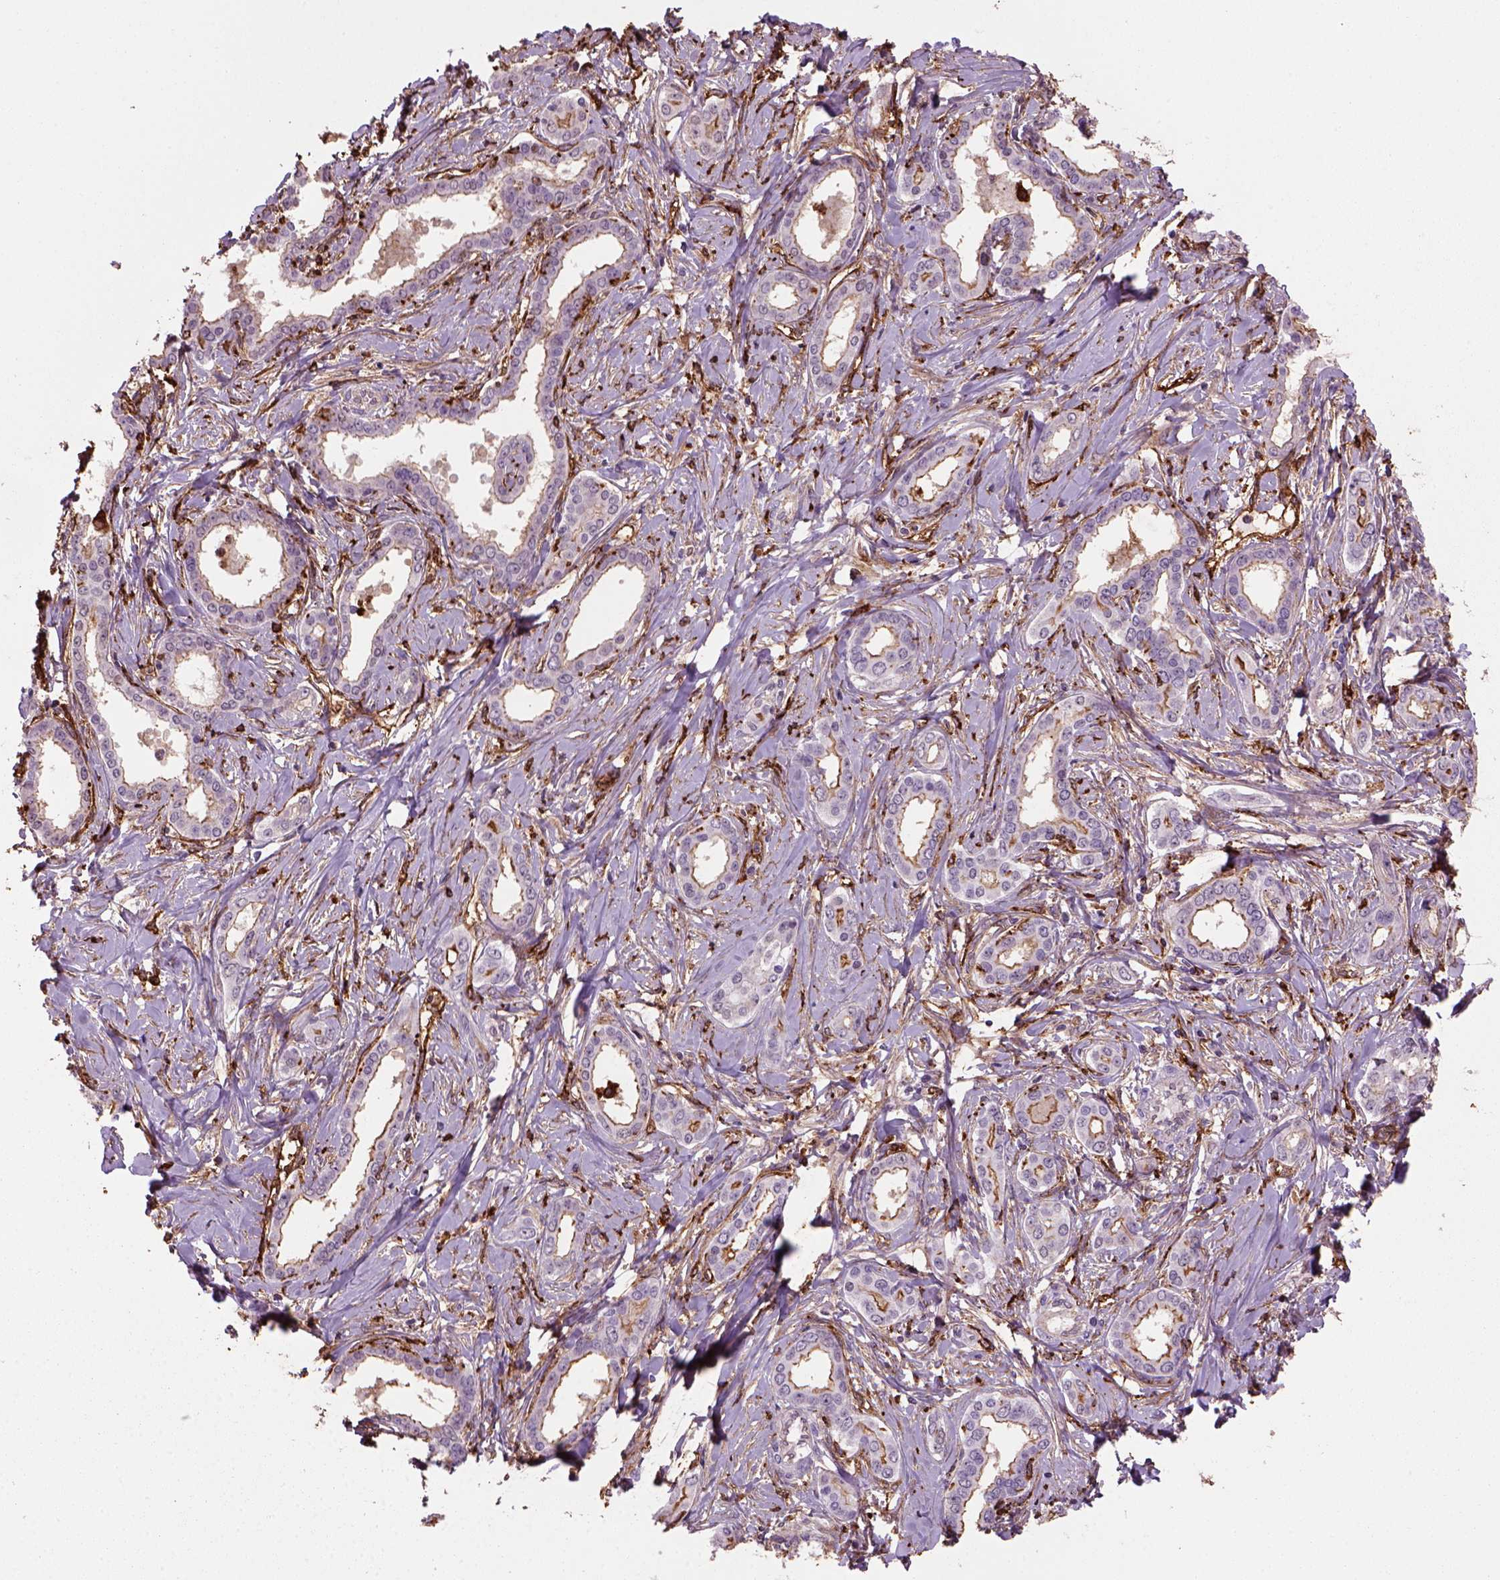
{"staining": {"intensity": "negative", "quantity": "none", "location": "none"}, "tissue": "liver cancer", "cell_type": "Tumor cells", "image_type": "cancer", "snomed": [{"axis": "morphology", "description": "Cholangiocarcinoma"}, {"axis": "topography", "description": "Liver"}], "caption": "Photomicrograph shows no protein expression in tumor cells of liver cancer (cholangiocarcinoma) tissue.", "gene": "MARCKS", "patient": {"sex": "female", "age": 47}}